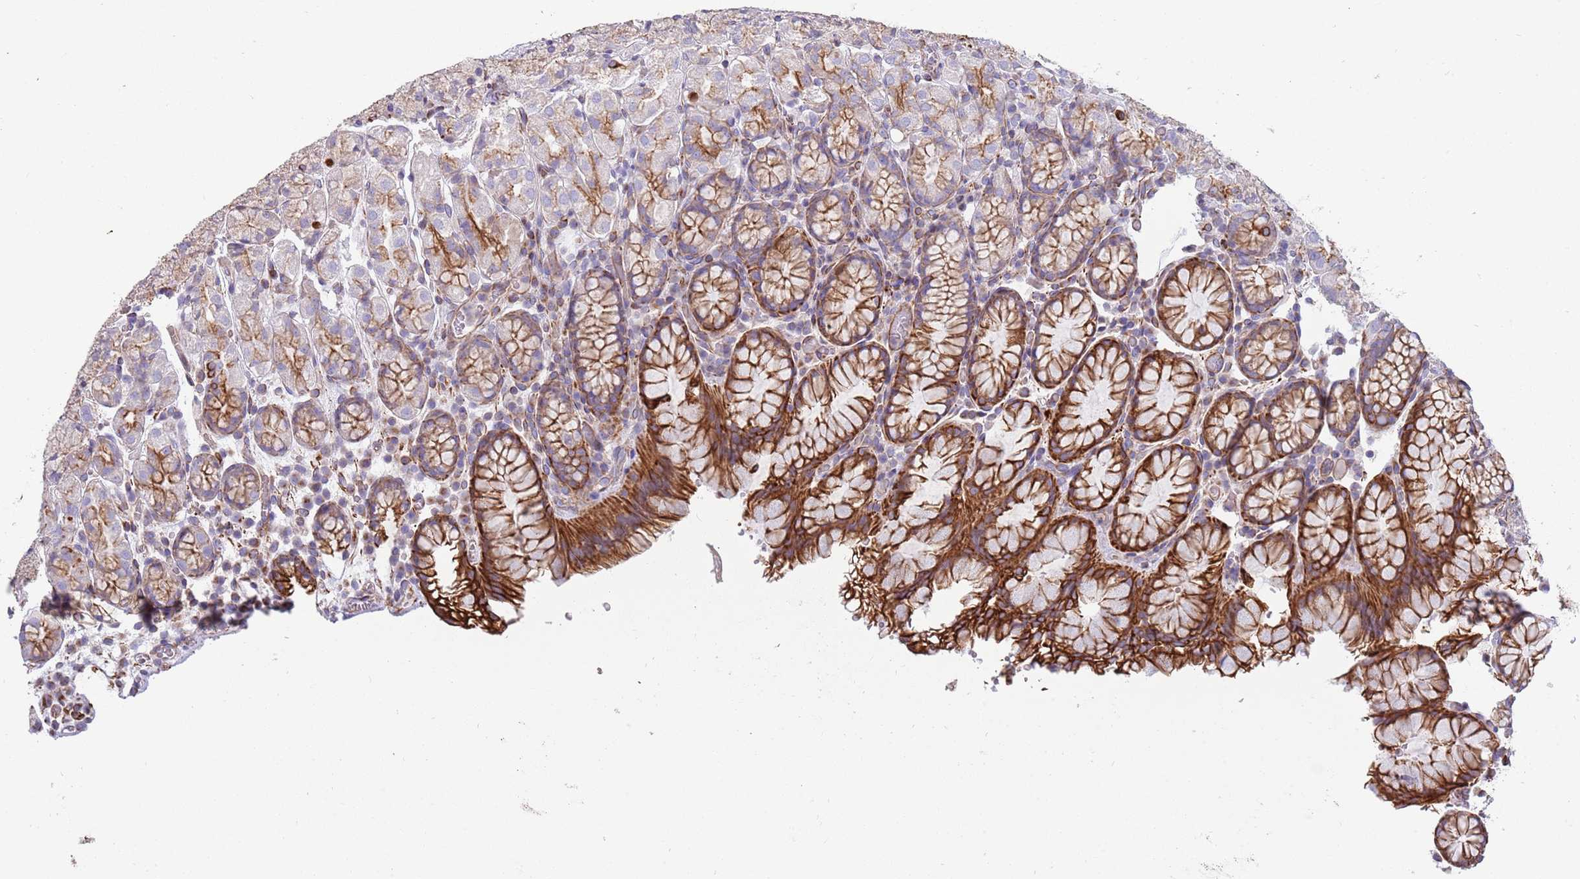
{"staining": {"intensity": "strong", "quantity": "25%-75%", "location": "cytoplasmic/membranous"}, "tissue": "stomach", "cell_type": "Glandular cells", "image_type": "normal", "snomed": [{"axis": "morphology", "description": "Normal tissue, NOS"}, {"axis": "topography", "description": "Stomach, upper"}, {"axis": "topography", "description": "Stomach"}], "caption": "Brown immunohistochemical staining in unremarkable stomach shows strong cytoplasmic/membranous expression in about 25%-75% of glandular cells. (DAB (3,3'-diaminobenzidine) IHC, brown staining for protein, blue staining for nuclei).", "gene": "MOGAT1", "patient": {"sex": "male", "age": 62}}